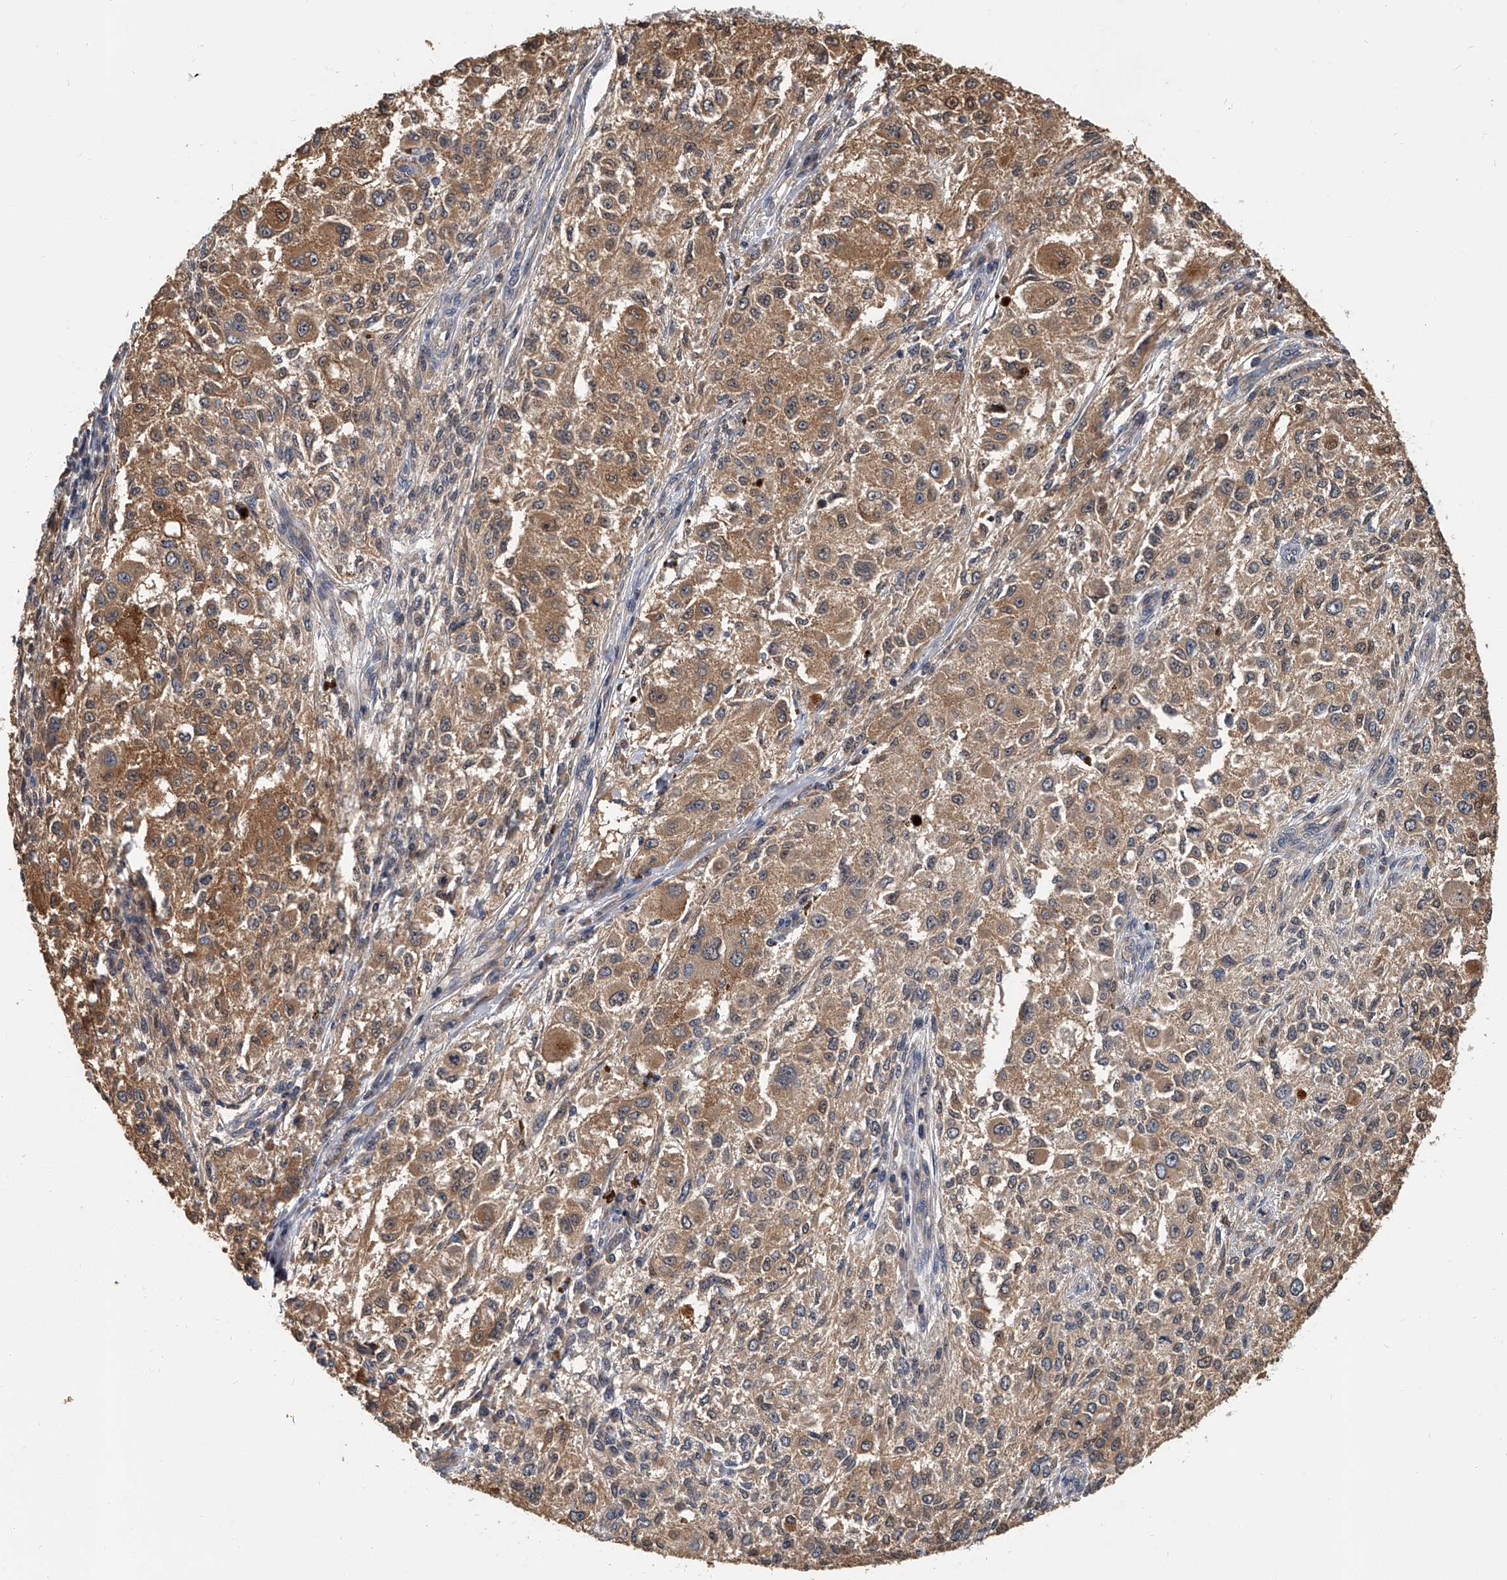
{"staining": {"intensity": "moderate", "quantity": ">75%", "location": "cytoplasmic/membranous"}, "tissue": "melanoma", "cell_type": "Tumor cells", "image_type": "cancer", "snomed": [{"axis": "morphology", "description": "Necrosis, NOS"}, {"axis": "morphology", "description": "Malignant melanoma, NOS"}, {"axis": "topography", "description": "Skin"}], "caption": "Tumor cells exhibit moderate cytoplasmic/membranous expression in approximately >75% of cells in melanoma.", "gene": "CD200", "patient": {"sex": "female", "age": 87}}